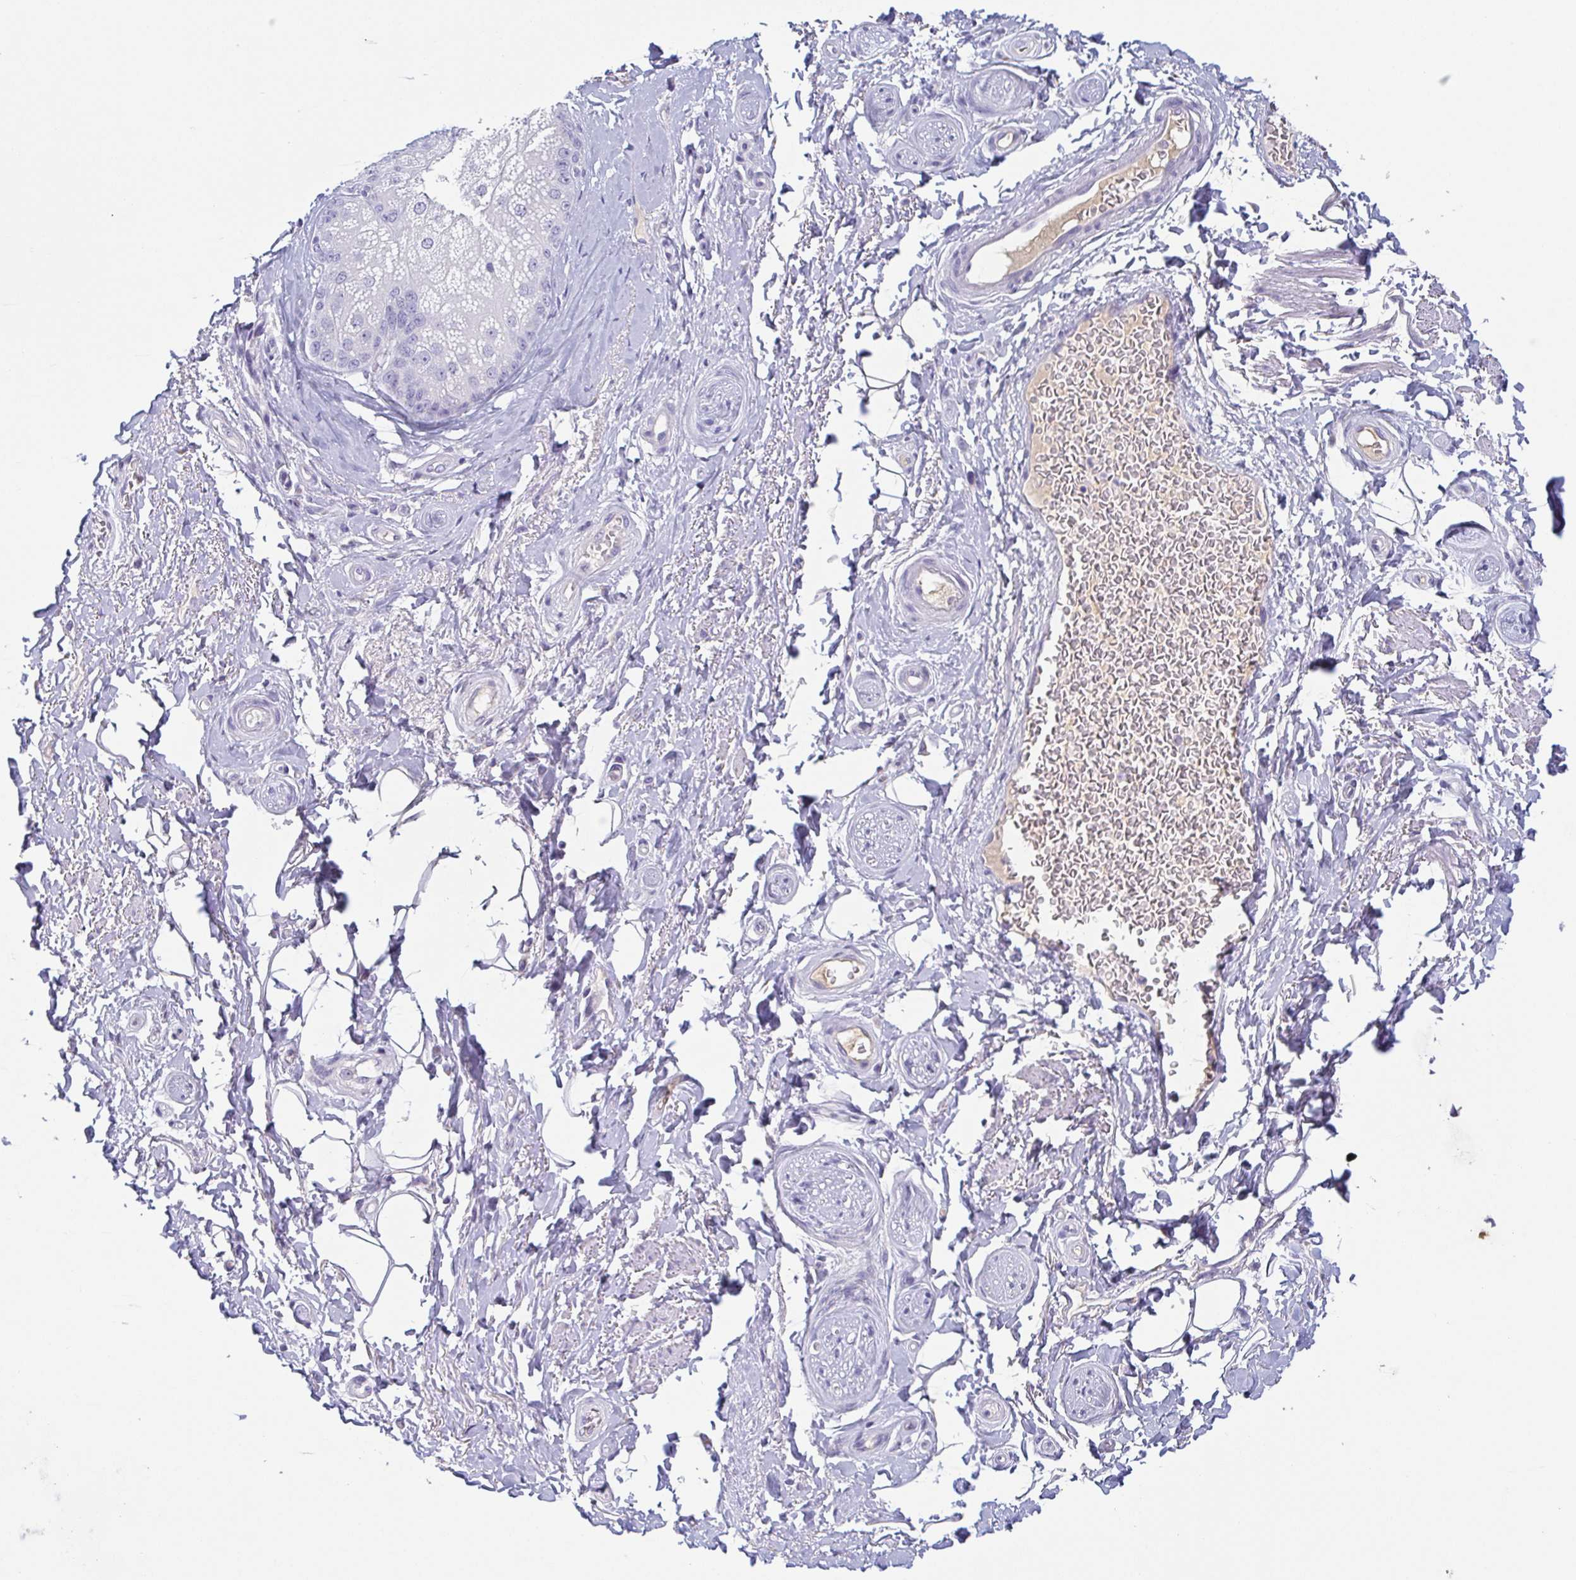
{"staining": {"intensity": "negative", "quantity": "none", "location": "none"}, "tissue": "adipose tissue", "cell_type": "Adipocytes", "image_type": "normal", "snomed": [{"axis": "morphology", "description": "Normal tissue, NOS"}, {"axis": "topography", "description": "Peripheral nerve tissue"}], "caption": "DAB (3,3'-diaminobenzidine) immunohistochemical staining of benign human adipose tissue displays no significant staining in adipocytes.", "gene": "LDLRAD1", "patient": {"sex": "male", "age": 51}}